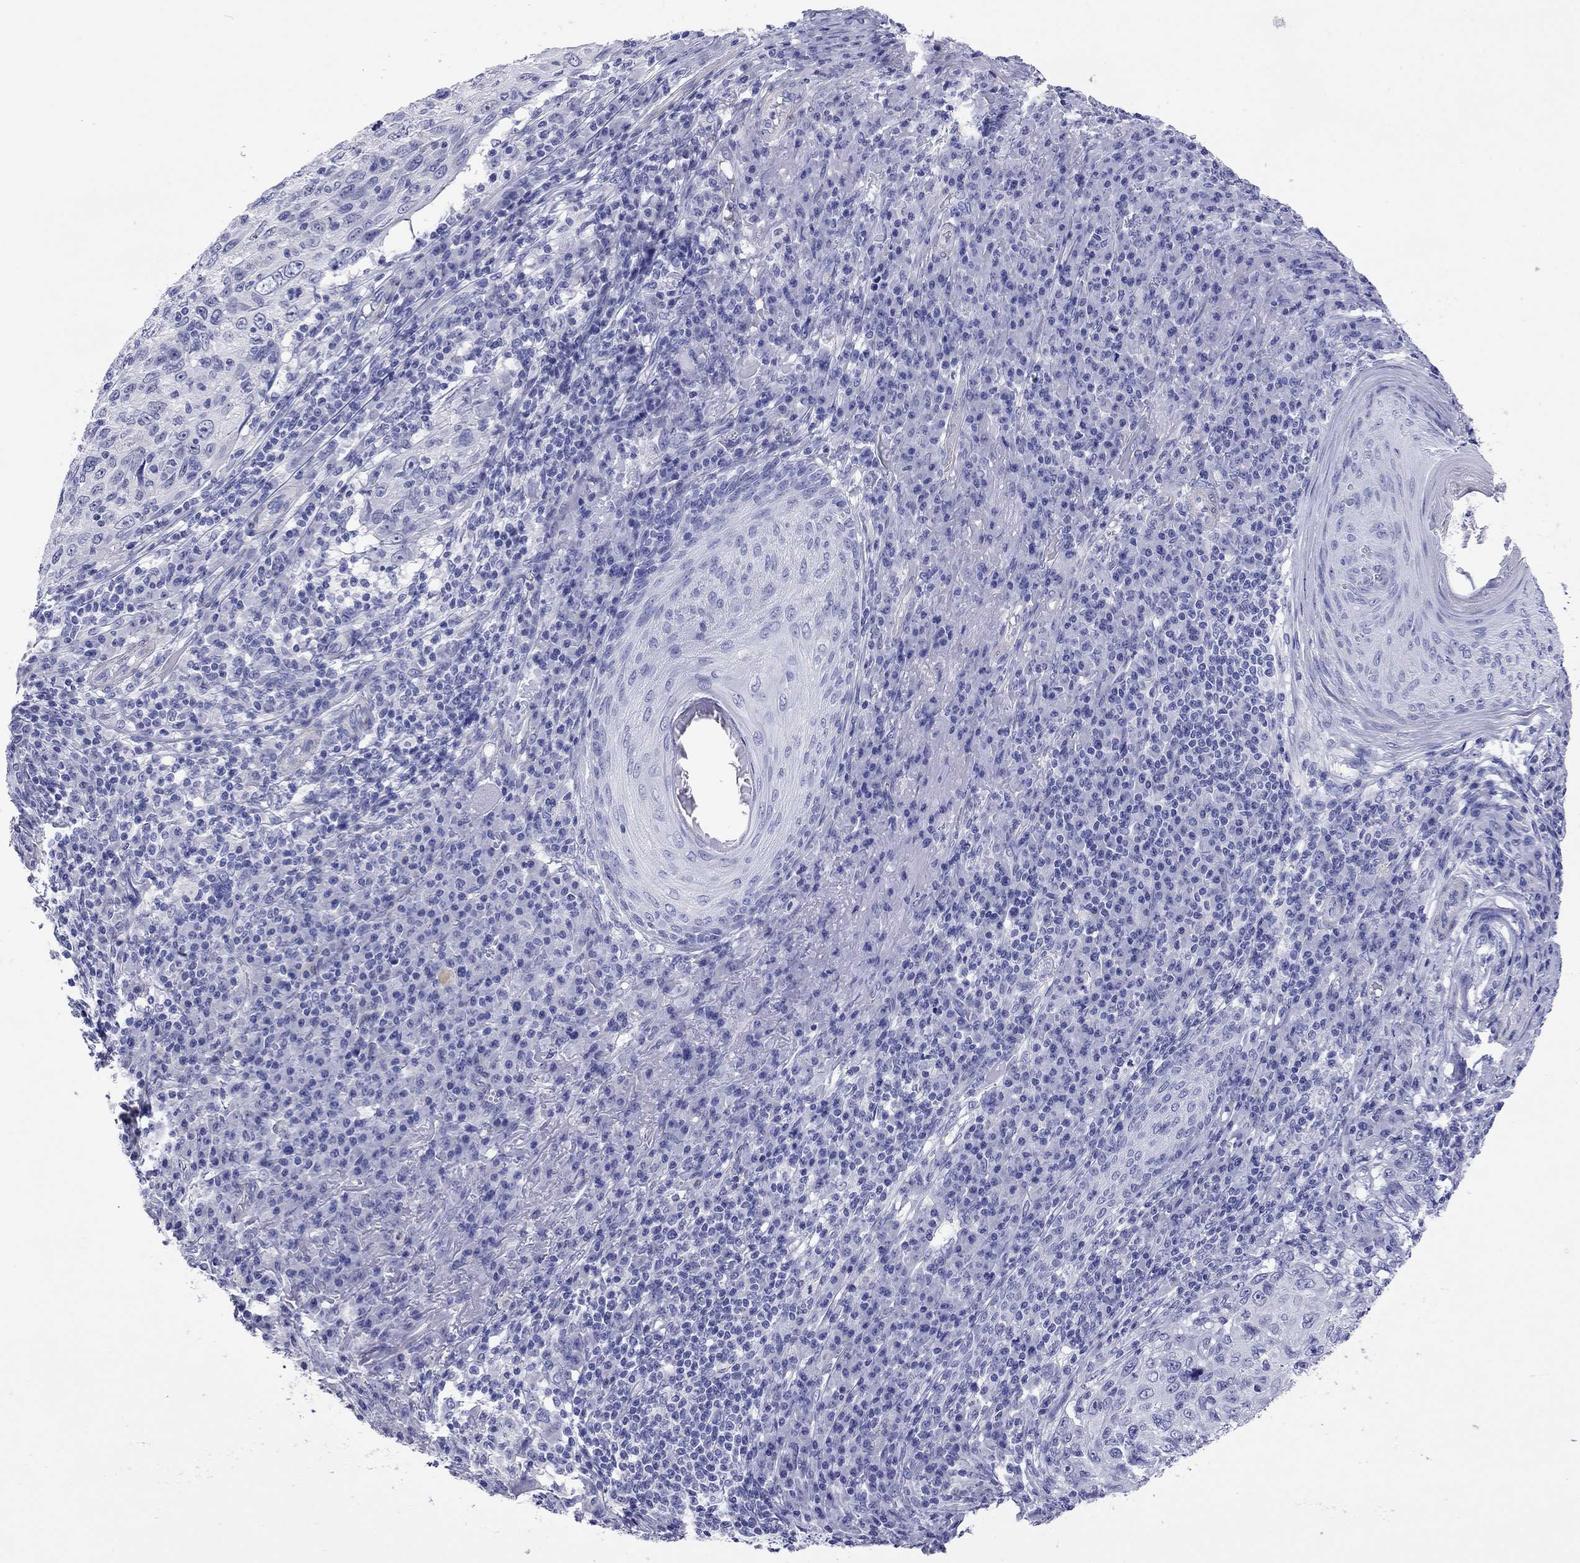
{"staining": {"intensity": "negative", "quantity": "none", "location": "none"}, "tissue": "skin cancer", "cell_type": "Tumor cells", "image_type": "cancer", "snomed": [{"axis": "morphology", "description": "Squamous cell carcinoma, NOS"}, {"axis": "topography", "description": "Skin"}], "caption": "Skin squamous cell carcinoma was stained to show a protein in brown. There is no significant staining in tumor cells.", "gene": "KIAA2012", "patient": {"sex": "male", "age": 92}}